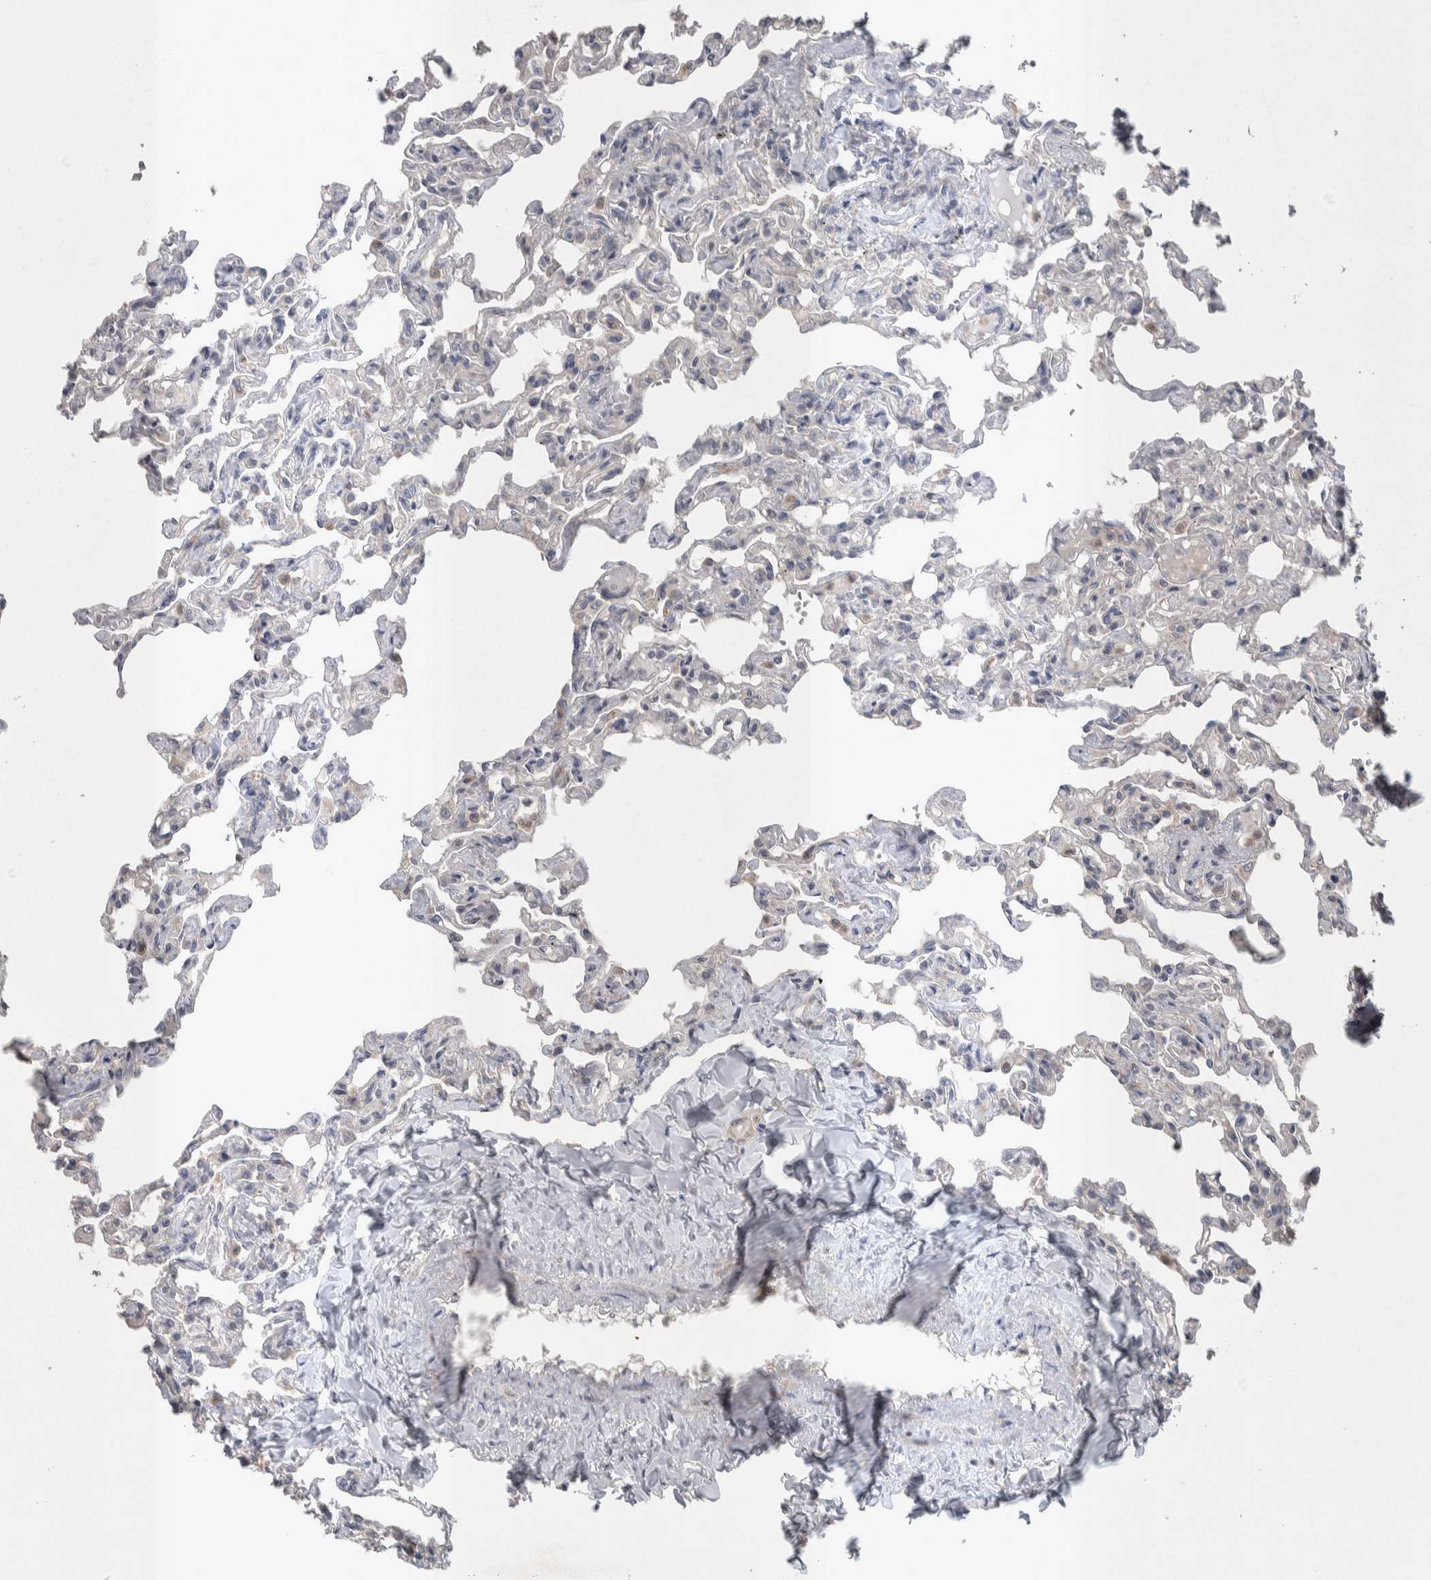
{"staining": {"intensity": "weak", "quantity": "25%-75%", "location": "cytoplasmic/membranous"}, "tissue": "lung", "cell_type": "Alveolar cells", "image_type": "normal", "snomed": [{"axis": "morphology", "description": "Normal tissue, NOS"}, {"axis": "topography", "description": "Lung"}], "caption": "This image demonstrates immunohistochemistry (IHC) staining of benign lung, with low weak cytoplasmic/membranous expression in about 25%-75% of alveolar cells.", "gene": "SRP68", "patient": {"sex": "male", "age": 21}}